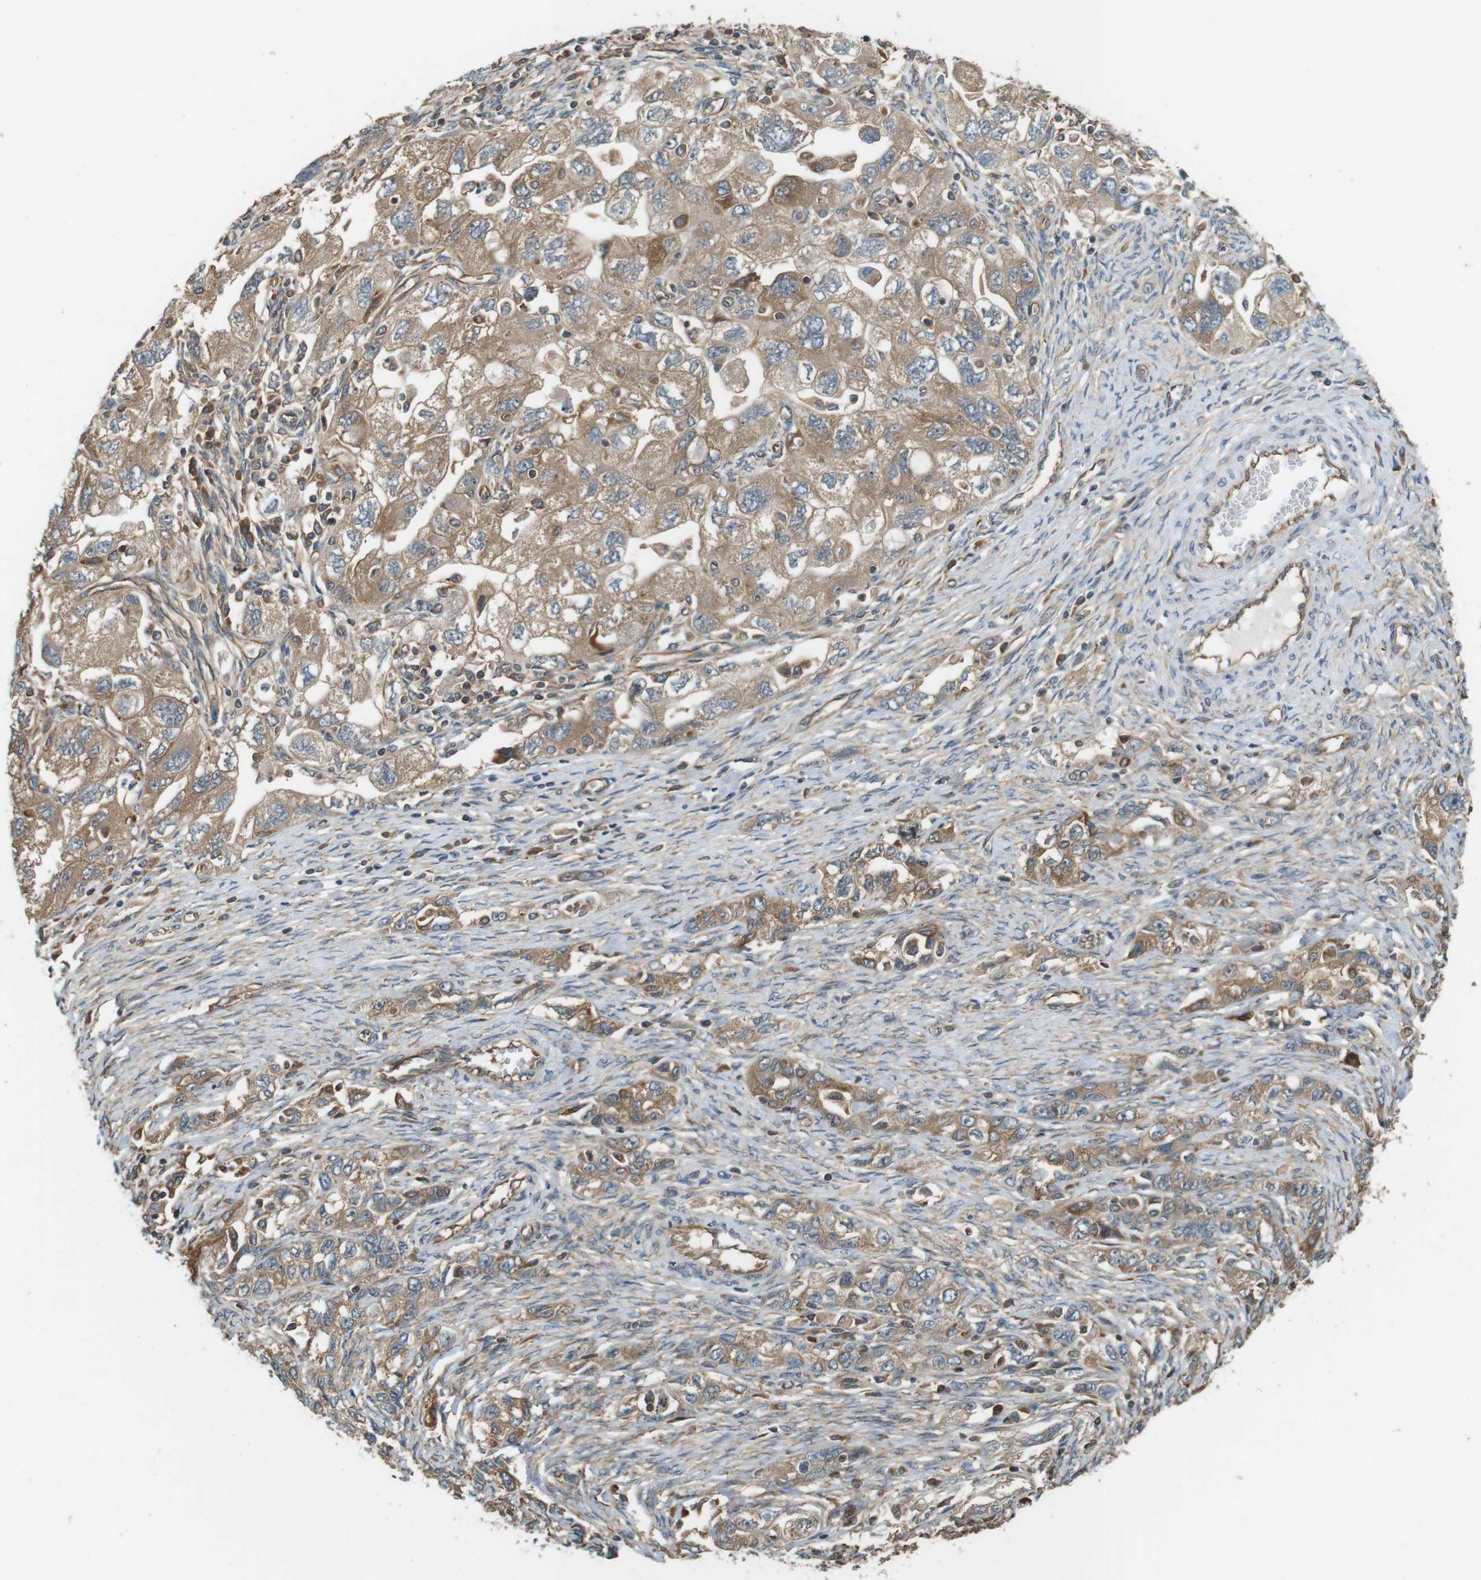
{"staining": {"intensity": "moderate", "quantity": ">75%", "location": "cytoplasmic/membranous"}, "tissue": "ovarian cancer", "cell_type": "Tumor cells", "image_type": "cancer", "snomed": [{"axis": "morphology", "description": "Carcinoma, NOS"}, {"axis": "morphology", "description": "Cystadenocarcinoma, serous, NOS"}, {"axis": "topography", "description": "Ovary"}], "caption": "A brown stain shows moderate cytoplasmic/membranous staining of a protein in human ovarian cancer tumor cells.", "gene": "PA2G4", "patient": {"sex": "female", "age": 69}}